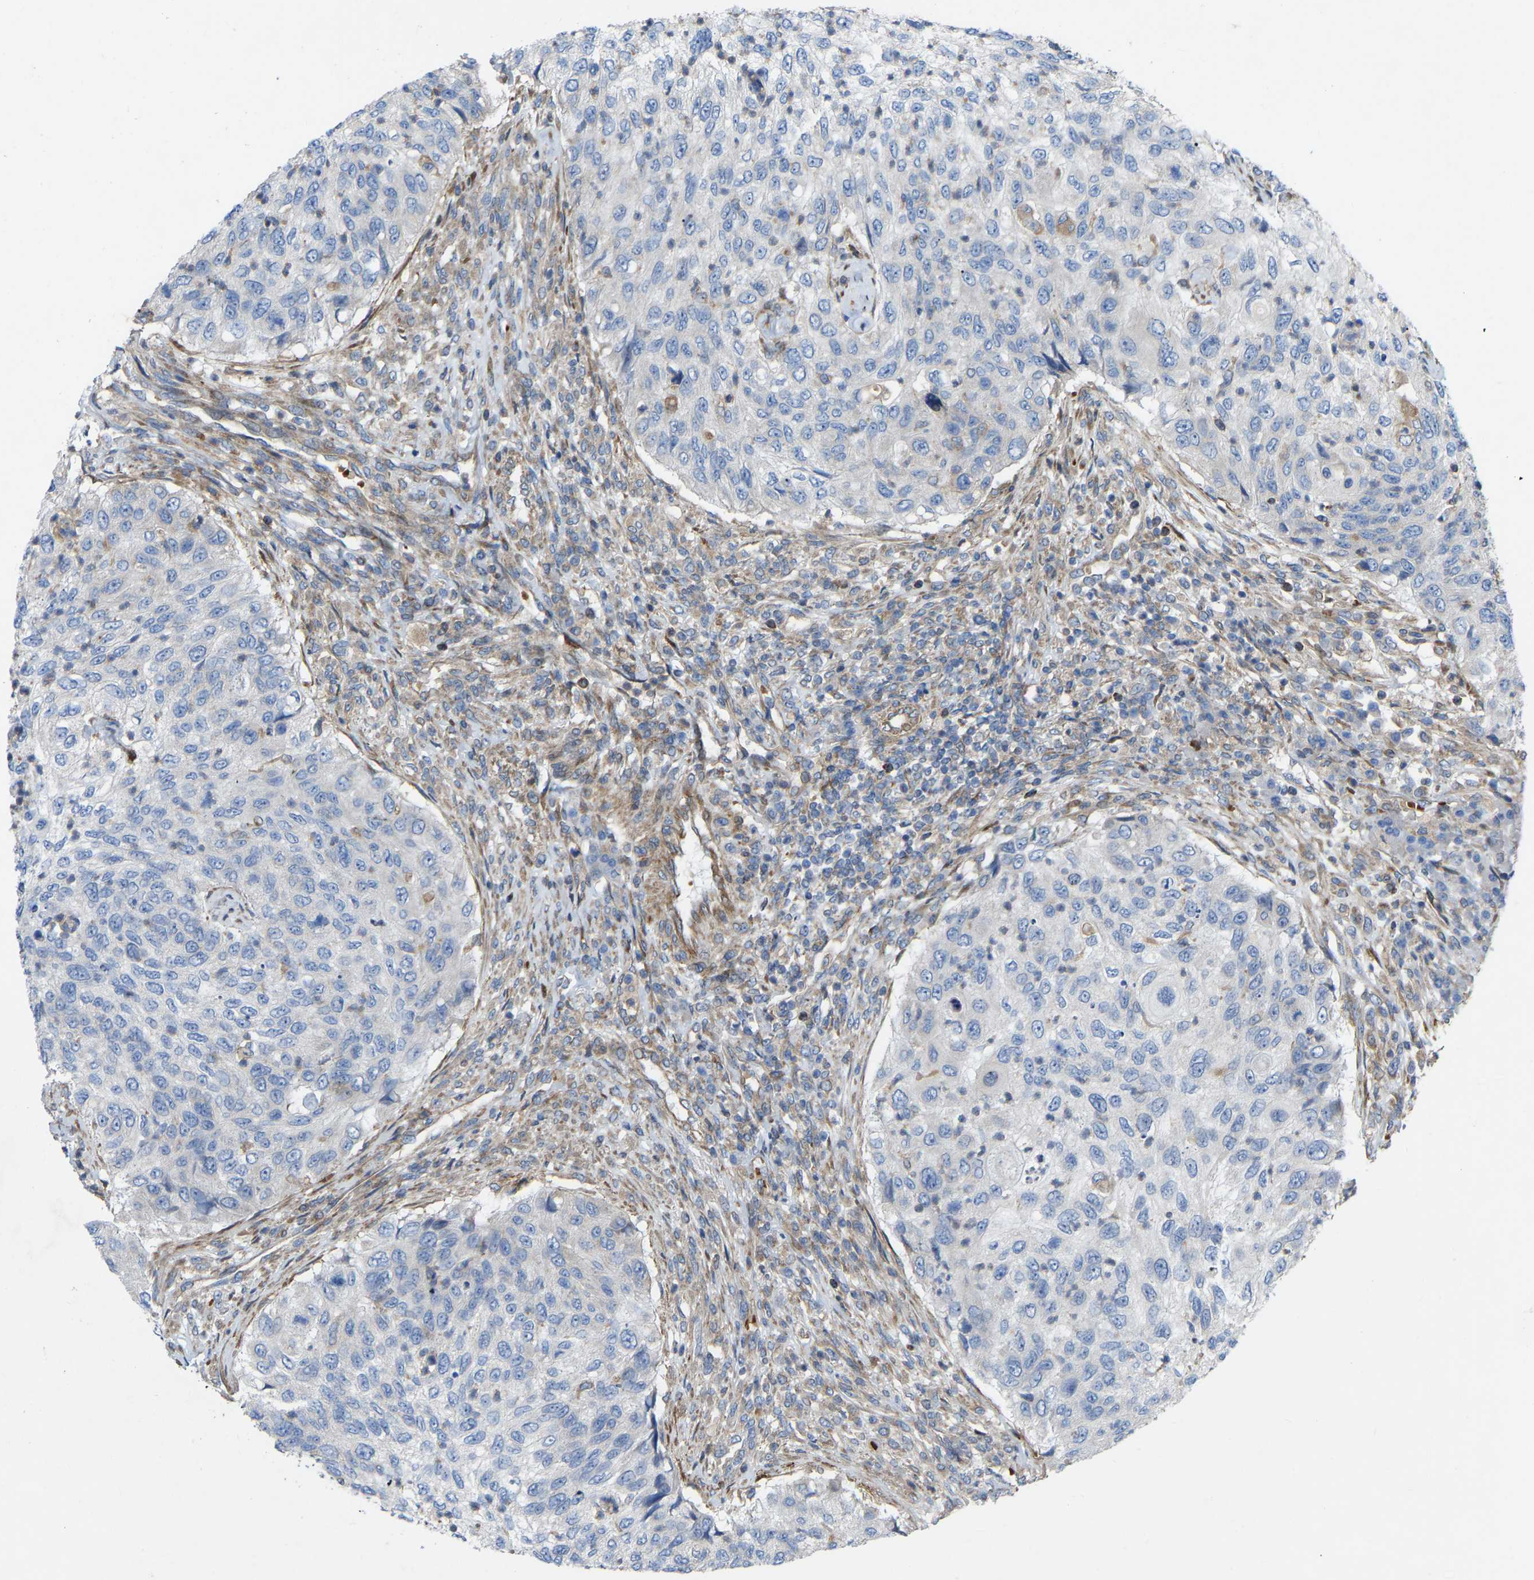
{"staining": {"intensity": "negative", "quantity": "none", "location": "none"}, "tissue": "urothelial cancer", "cell_type": "Tumor cells", "image_type": "cancer", "snomed": [{"axis": "morphology", "description": "Urothelial carcinoma, High grade"}, {"axis": "topography", "description": "Urinary bladder"}], "caption": "Micrograph shows no protein positivity in tumor cells of urothelial cancer tissue. (Immunohistochemistry (ihc), brightfield microscopy, high magnification).", "gene": "TOR1B", "patient": {"sex": "female", "age": 60}}